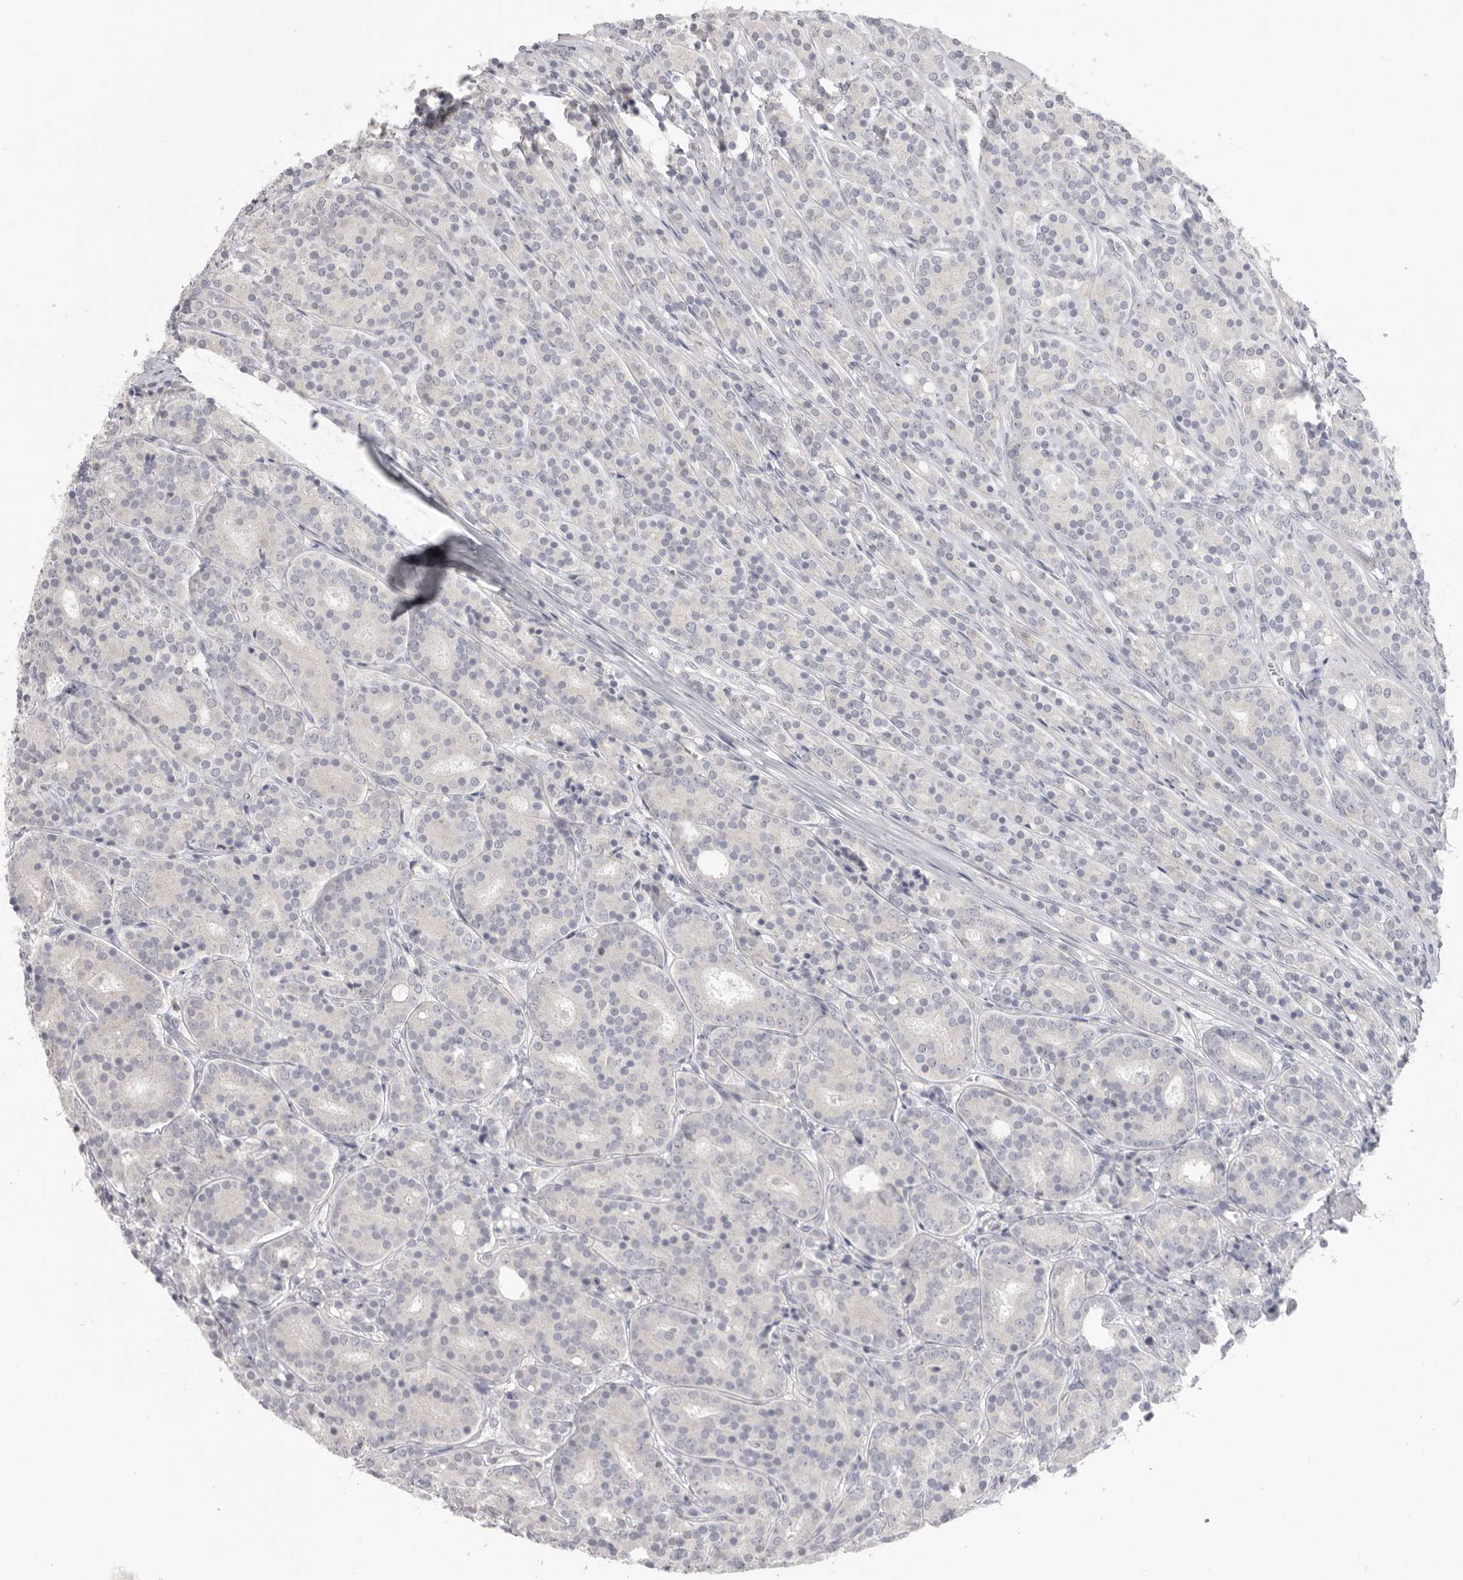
{"staining": {"intensity": "negative", "quantity": "none", "location": "none"}, "tissue": "prostate cancer", "cell_type": "Tumor cells", "image_type": "cancer", "snomed": [{"axis": "morphology", "description": "Adenocarcinoma, High grade"}, {"axis": "topography", "description": "Prostate"}], "caption": "Prostate cancer was stained to show a protein in brown. There is no significant staining in tumor cells. (DAB IHC with hematoxylin counter stain).", "gene": "XIRP1", "patient": {"sex": "male", "age": 62}}